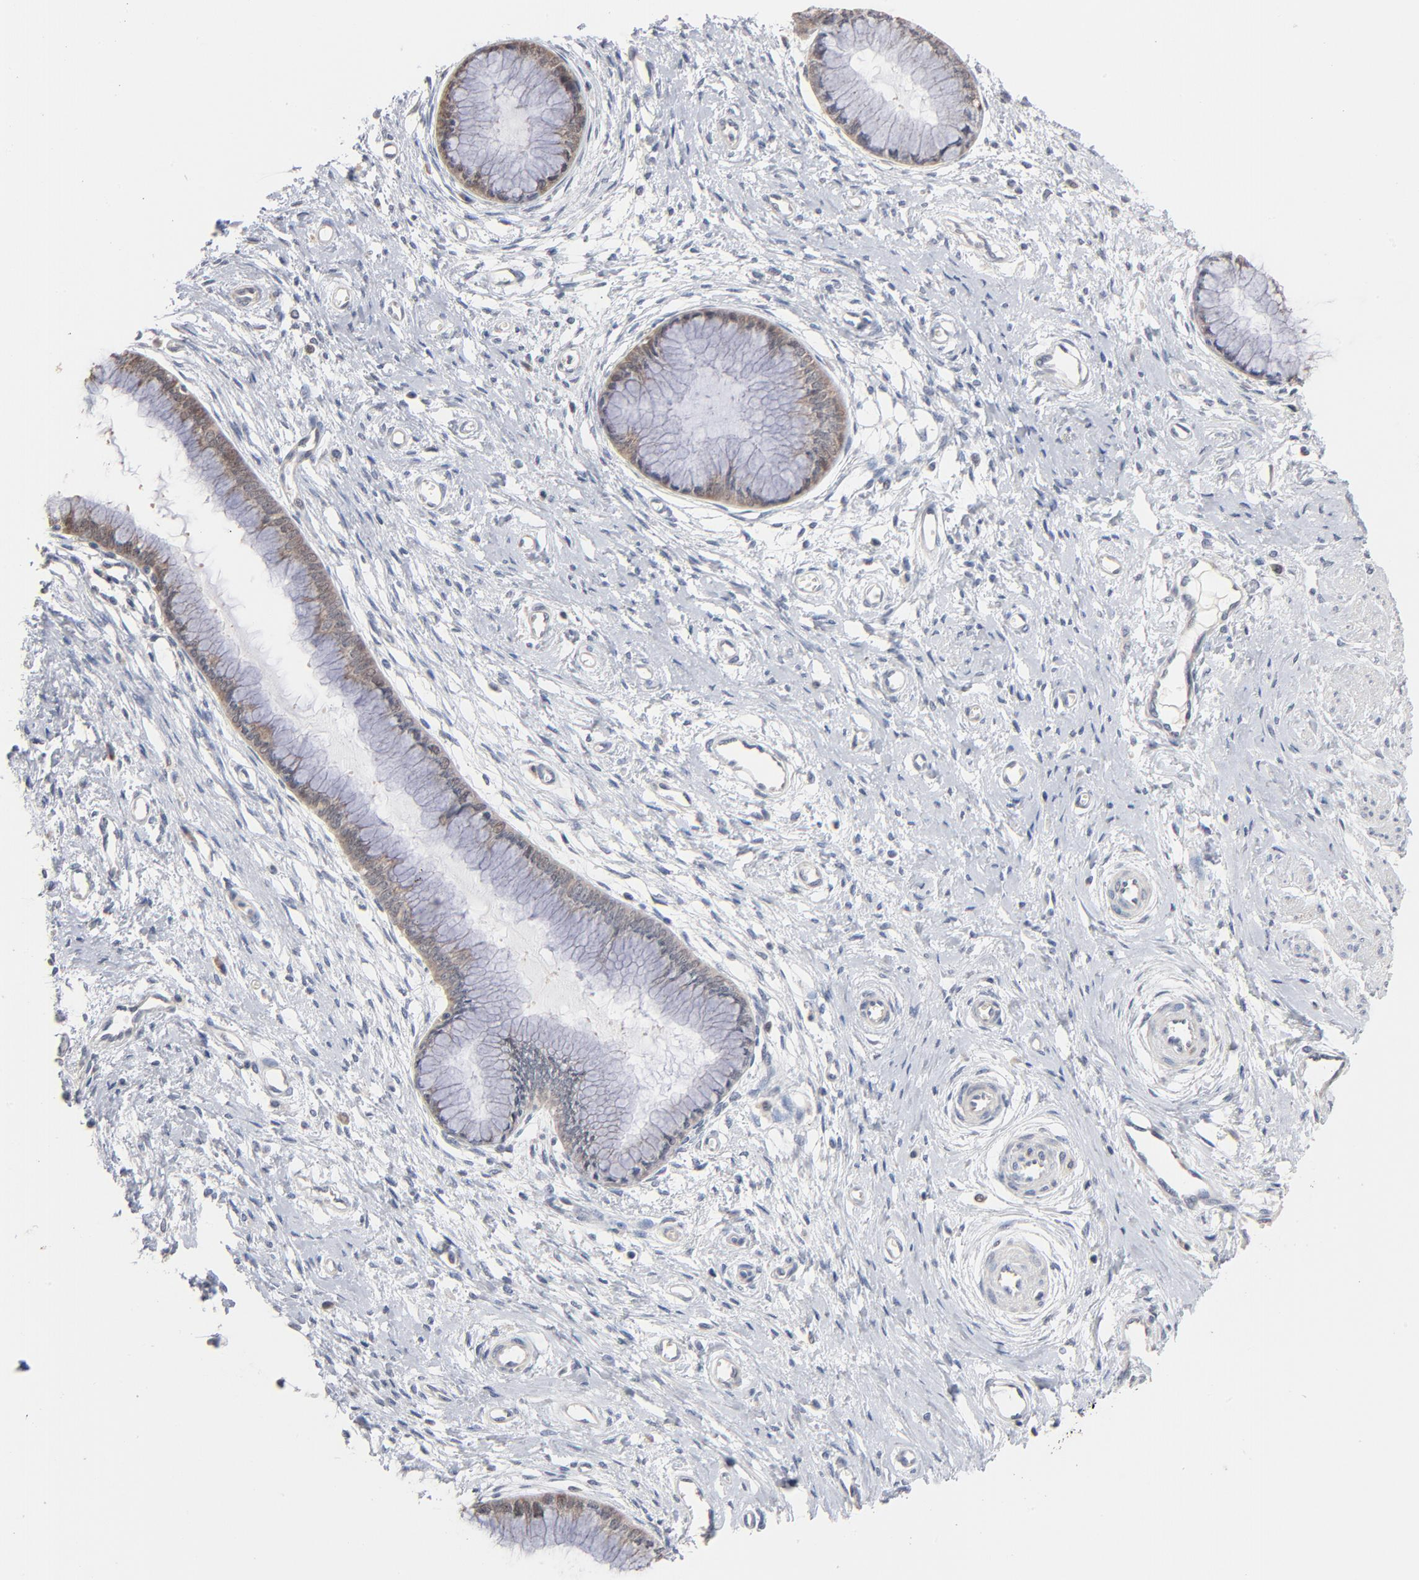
{"staining": {"intensity": "moderate", "quantity": "25%-75%", "location": "cytoplasmic/membranous"}, "tissue": "cervix", "cell_type": "Glandular cells", "image_type": "normal", "snomed": [{"axis": "morphology", "description": "Normal tissue, NOS"}, {"axis": "topography", "description": "Cervix"}], "caption": "The immunohistochemical stain labels moderate cytoplasmic/membranous positivity in glandular cells of normal cervix. Ihc stains the protein in brown and the nuclei are stained blue.", "gene": "MSL2", "patient": {"sex": "female", "age": 55}}